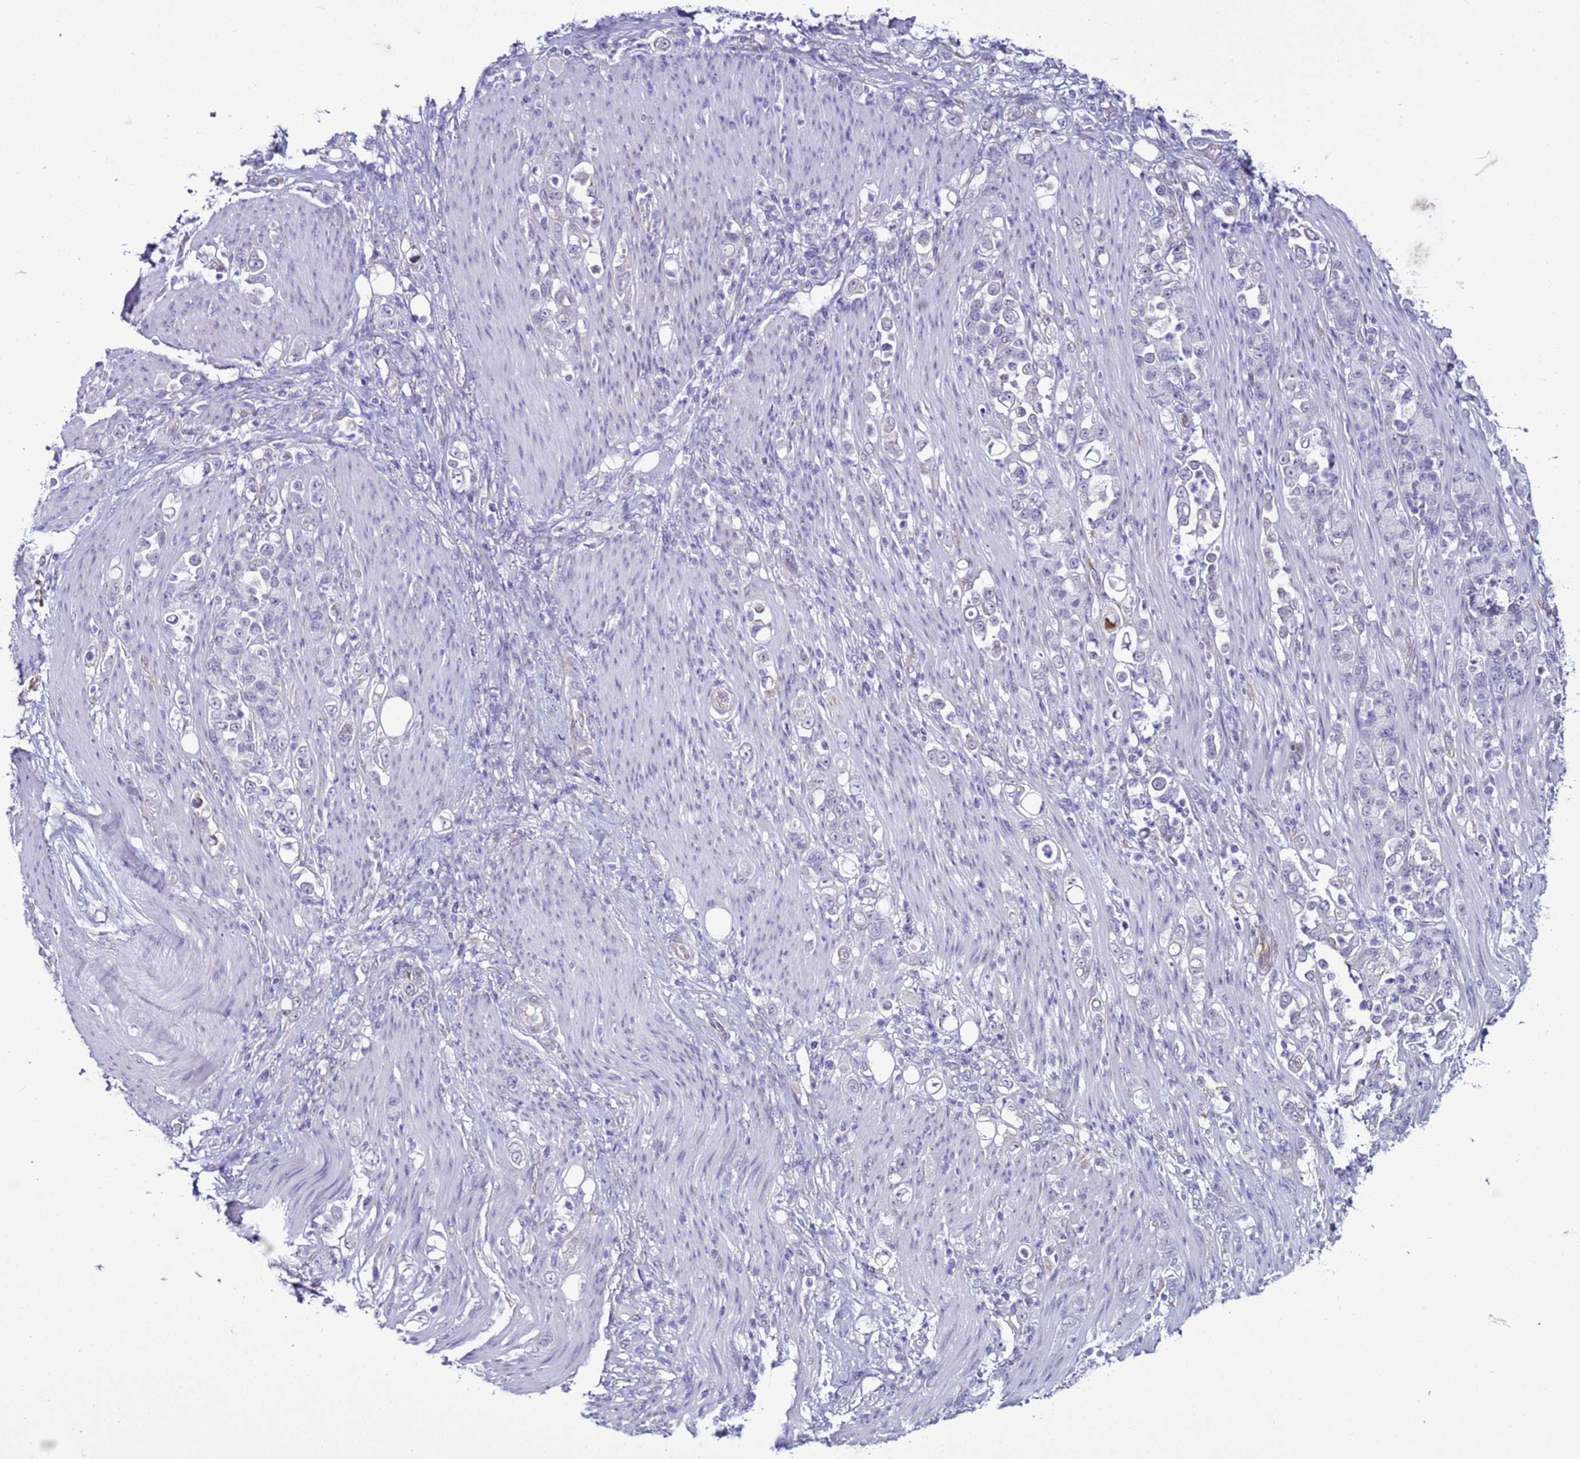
{"staining": {"intensity": "negative", "quantity": "none", "location": "none"}, "tissue": "stomach cancer", "cell_type": "Tumor cells", "image_type": "cancer", "snomed": [{"axis": "morphology", "description": "Normal tissue, NOS"}, {"axis": "morphology", "description": "Adenocarcinoma, NOS"}, {"axis": "topography", "description": "Stomach"}], "caption": "Immunohistochemistry (IHC) photomicrograph of neoplastic tissue: human adenocarcinoma (stomach) stained with DAB displays no significant protein staining in tumor cells.", "gene": "LRRC10B", "patient": {"sex": "female", "age": 79}}